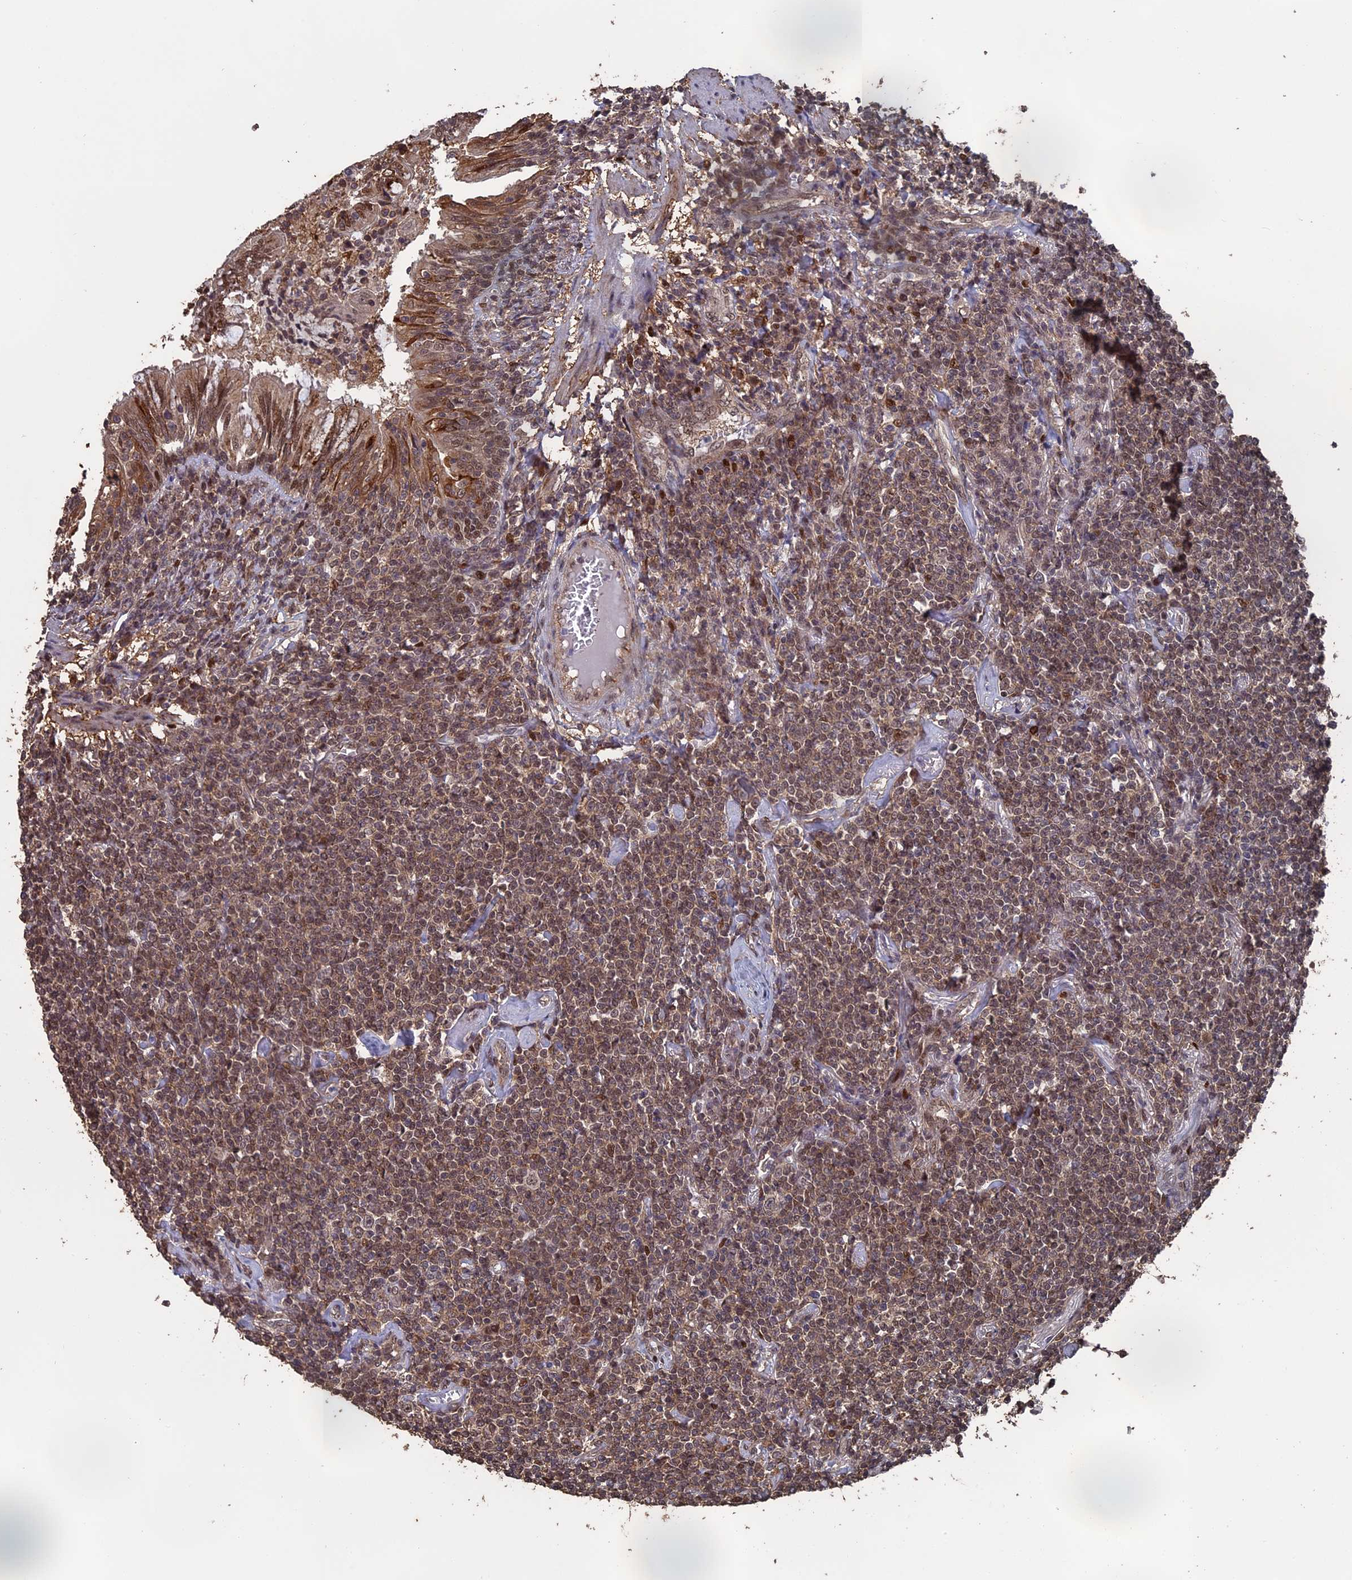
{"staining": {"intensity": "moderate", "quantity": ">75%", "location": "nuclear"}, "tissue": "lymphoma", "cell_type": "Tumor cells", "image_type": "cancer", "snomed": [{"axis": "morphology", "description": "Malignant lymphoma, non-Hodgkin's type, Low grade"}, {"axis": "topography", "description": "Lung"}], "caption": "A brown stain highlights moderate nuclear expression of a protein in human malignant lymphoma, non-Hodgkin's type (low-grade) tumor cells.", "gene": "MYBL2", "patient": {"sex": "female", "age": 71}}